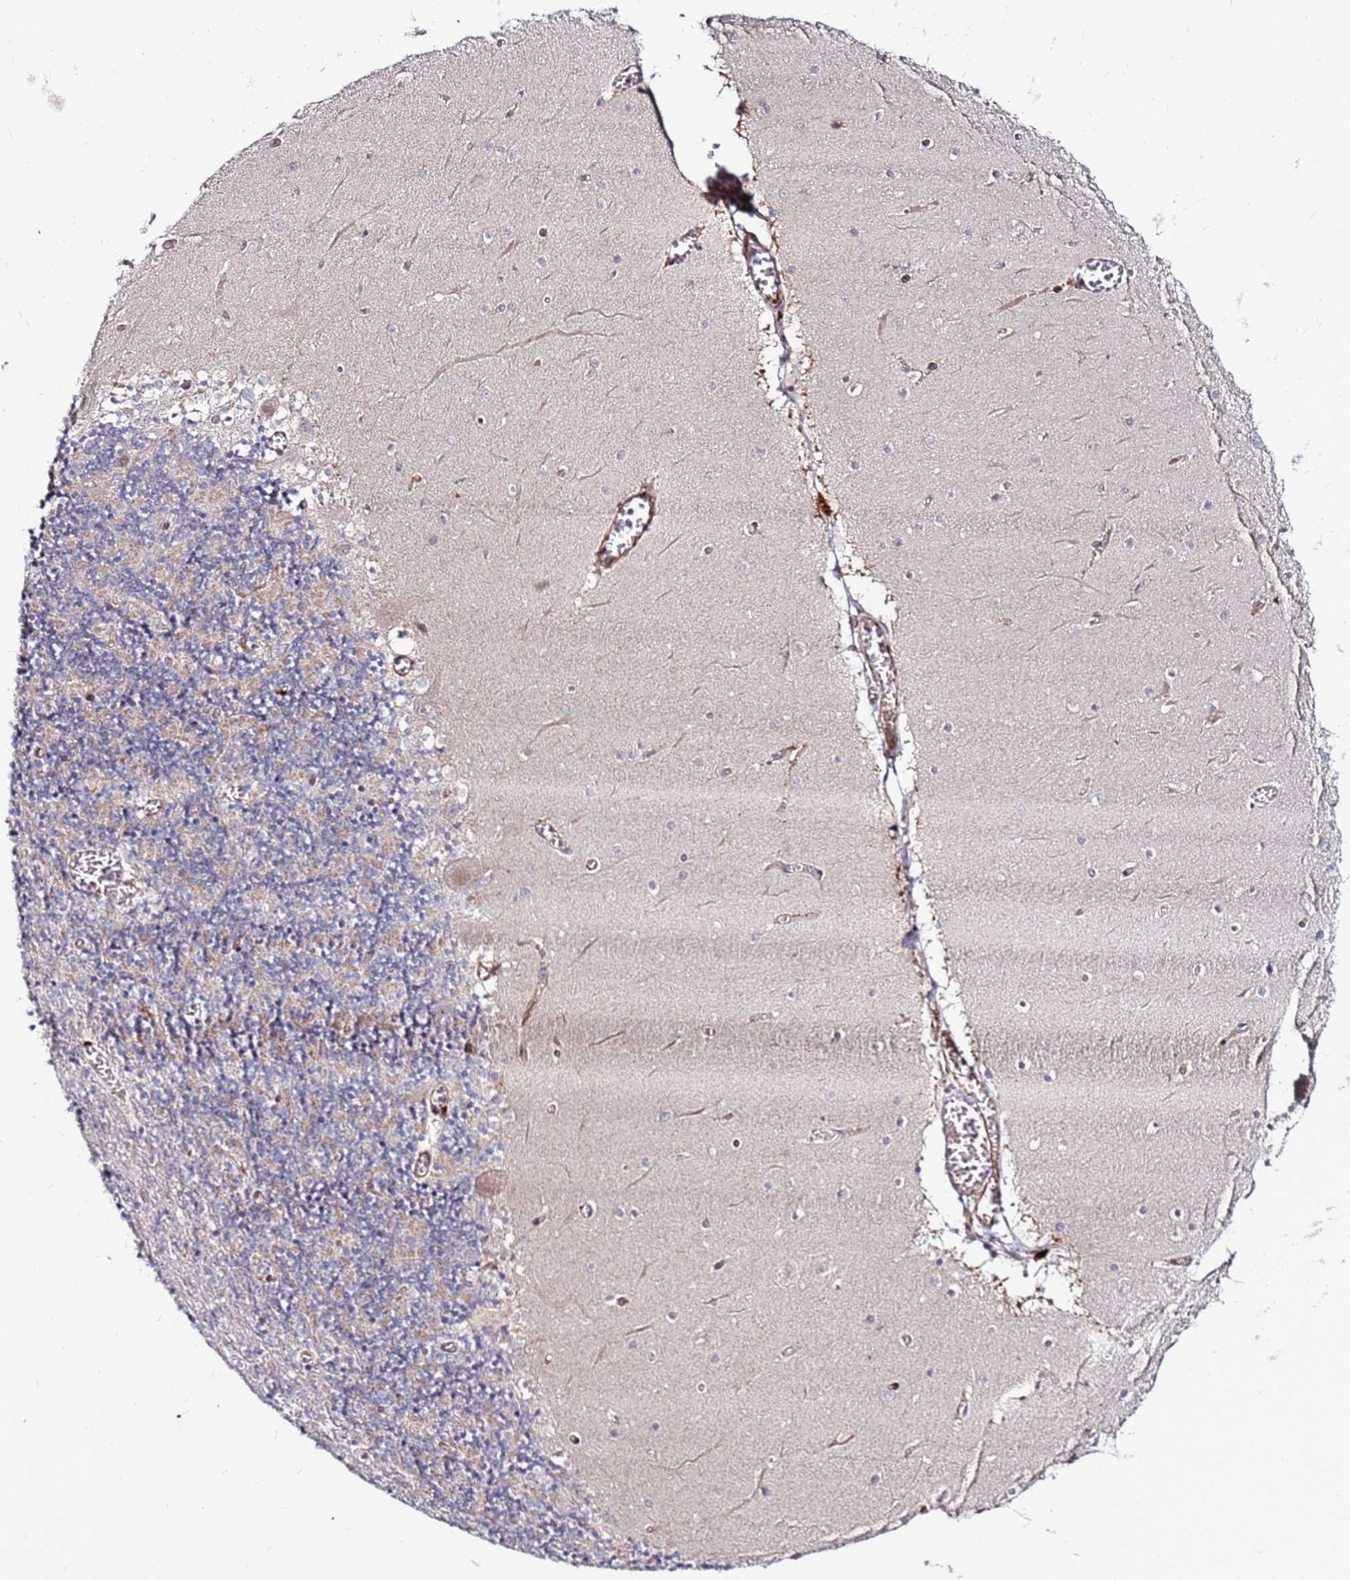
{"staining": {"intensity": "weak", "quantity": "<25%", "location": "nuclear"}, "tissue": "cerebellum", "cell_type": "Cells in granular layer", "image_type": "normal", "snomed": [{"axis": "morphology", "description": "Normal tissue, NOS"}, {"axis": "topography", "description": "Cerebellum"}], "caption": "The IHC image has no significant staining in cells in granular layer of cerebellum. (Brightfield microscopy of DAB immunohistochemistry at high magnification).", "gene": "CLK3", "patient": {"sex": "female", "age": 28}}